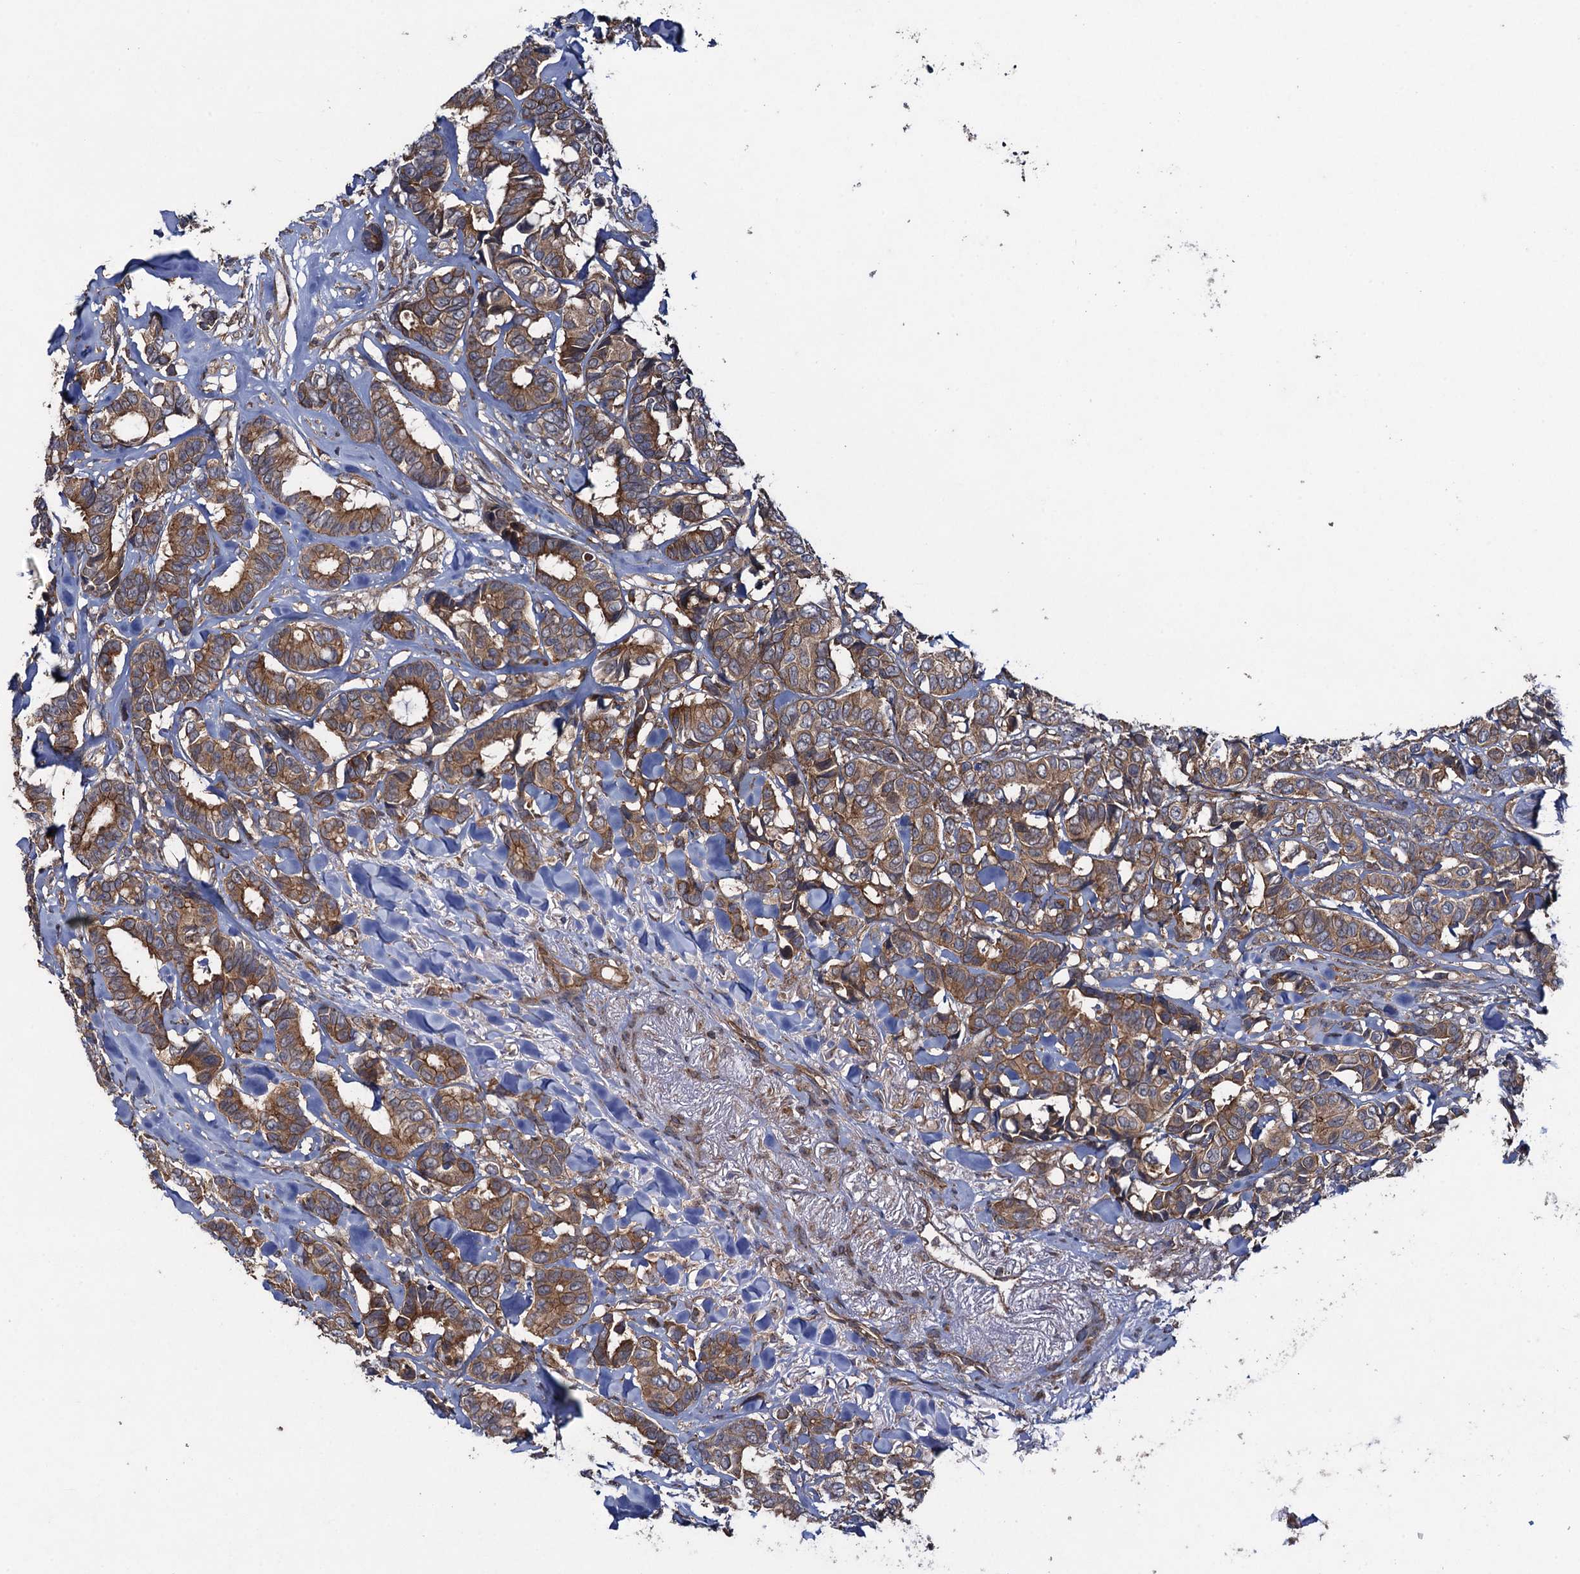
{"staining": {"intensity": "moderate", "quantity": ">75%", "location": "cytoplasmic/membranous"}, "tissue": "breast cancer", "cell_type": "Tumor cells", "image_type": "cancer", "snomed": [{"axis": "morphology", "description": "Duct carcinoma"}, {"axis": "topography", "description": "Breast"}], "caption": "A brown stain labels moderate cytoplasmic/membranous staining of a protein in breast cancer (invasive ductal carcinoma) tumor cells.", "gene": "HAUS1", "patient": {"sex": "female", "age": 87}}